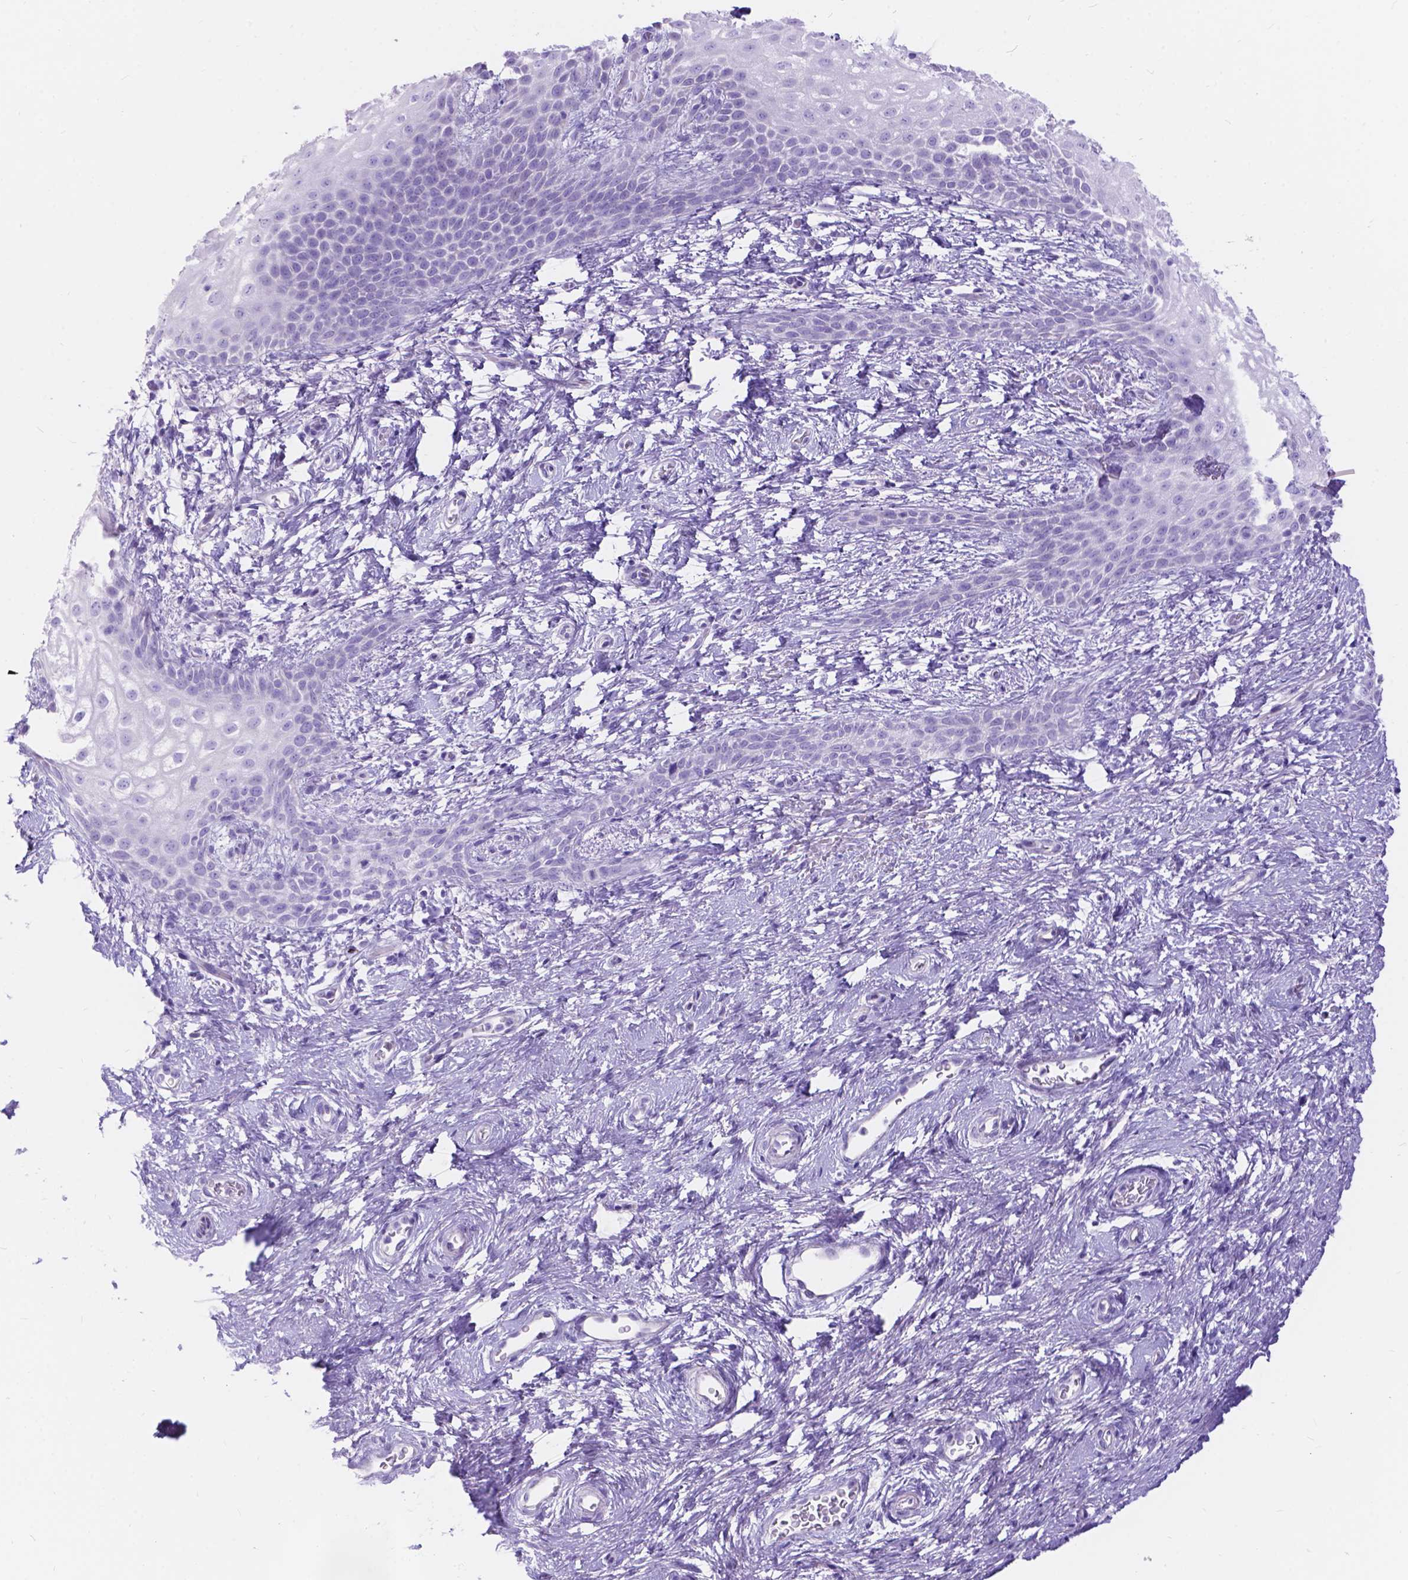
{"staining": {"intensity": "negative", "quantity": "none", "location": "none"}, "tissue": "skin", "cell_type": "Epidermal cells", "image_type": "normal", "snomed": [{"axis": "morphology", "description": "Normal tissue, NOS"}, {"axis": "topography", "description": "Anal"}], "caption": "High power microscopy histopathology image of an IHC histopathology image of normal skin, revealing no significant staining in epidermal cells. Brightfield microscopy of immunohistochemistry (IHC) stained with DAB (brown) and hematoxylin (blue), captured at high magnification.", "gene": "KLHL10", "patient": {"sex": "female", "age": 46}}